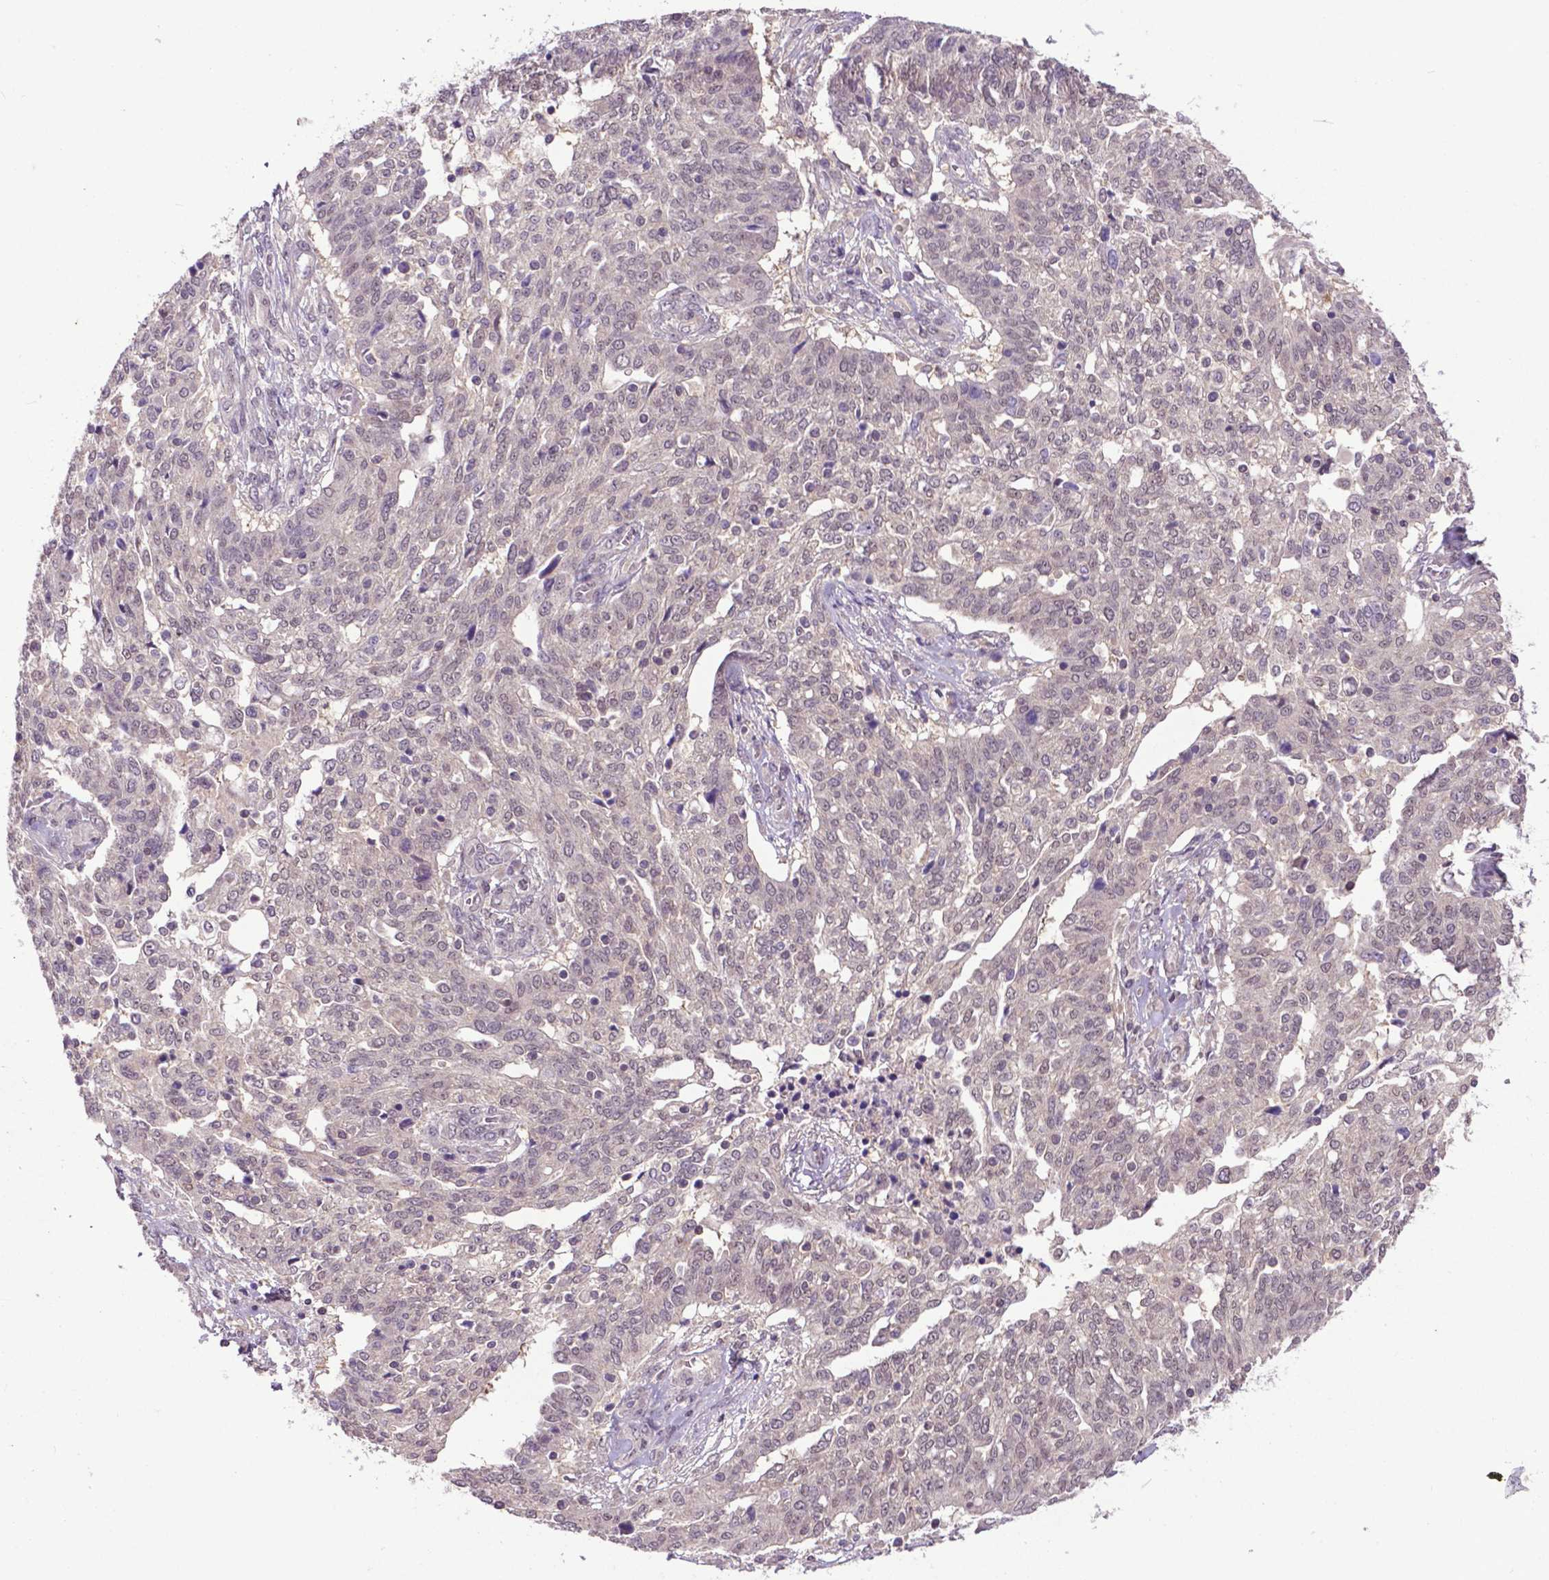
{"staining": {"intensity": "negative", "quantity": "none", "location": "none"}, "tissue": "ovarian cancer", "cell_type": "Tumor cells", "image_type": "cancer", "snomed": [{"axis": "morphology", "description": "Cystadenocarcinoma, serous, NOS"}, {"axis": "topography", "description": "Ovary"}], "caption": "The photomicrograph shows no significant positivity in tumor cells of ovarian cancer.", "gene": "OTUB1", "patient": {"sex": "female", "age": 67}}